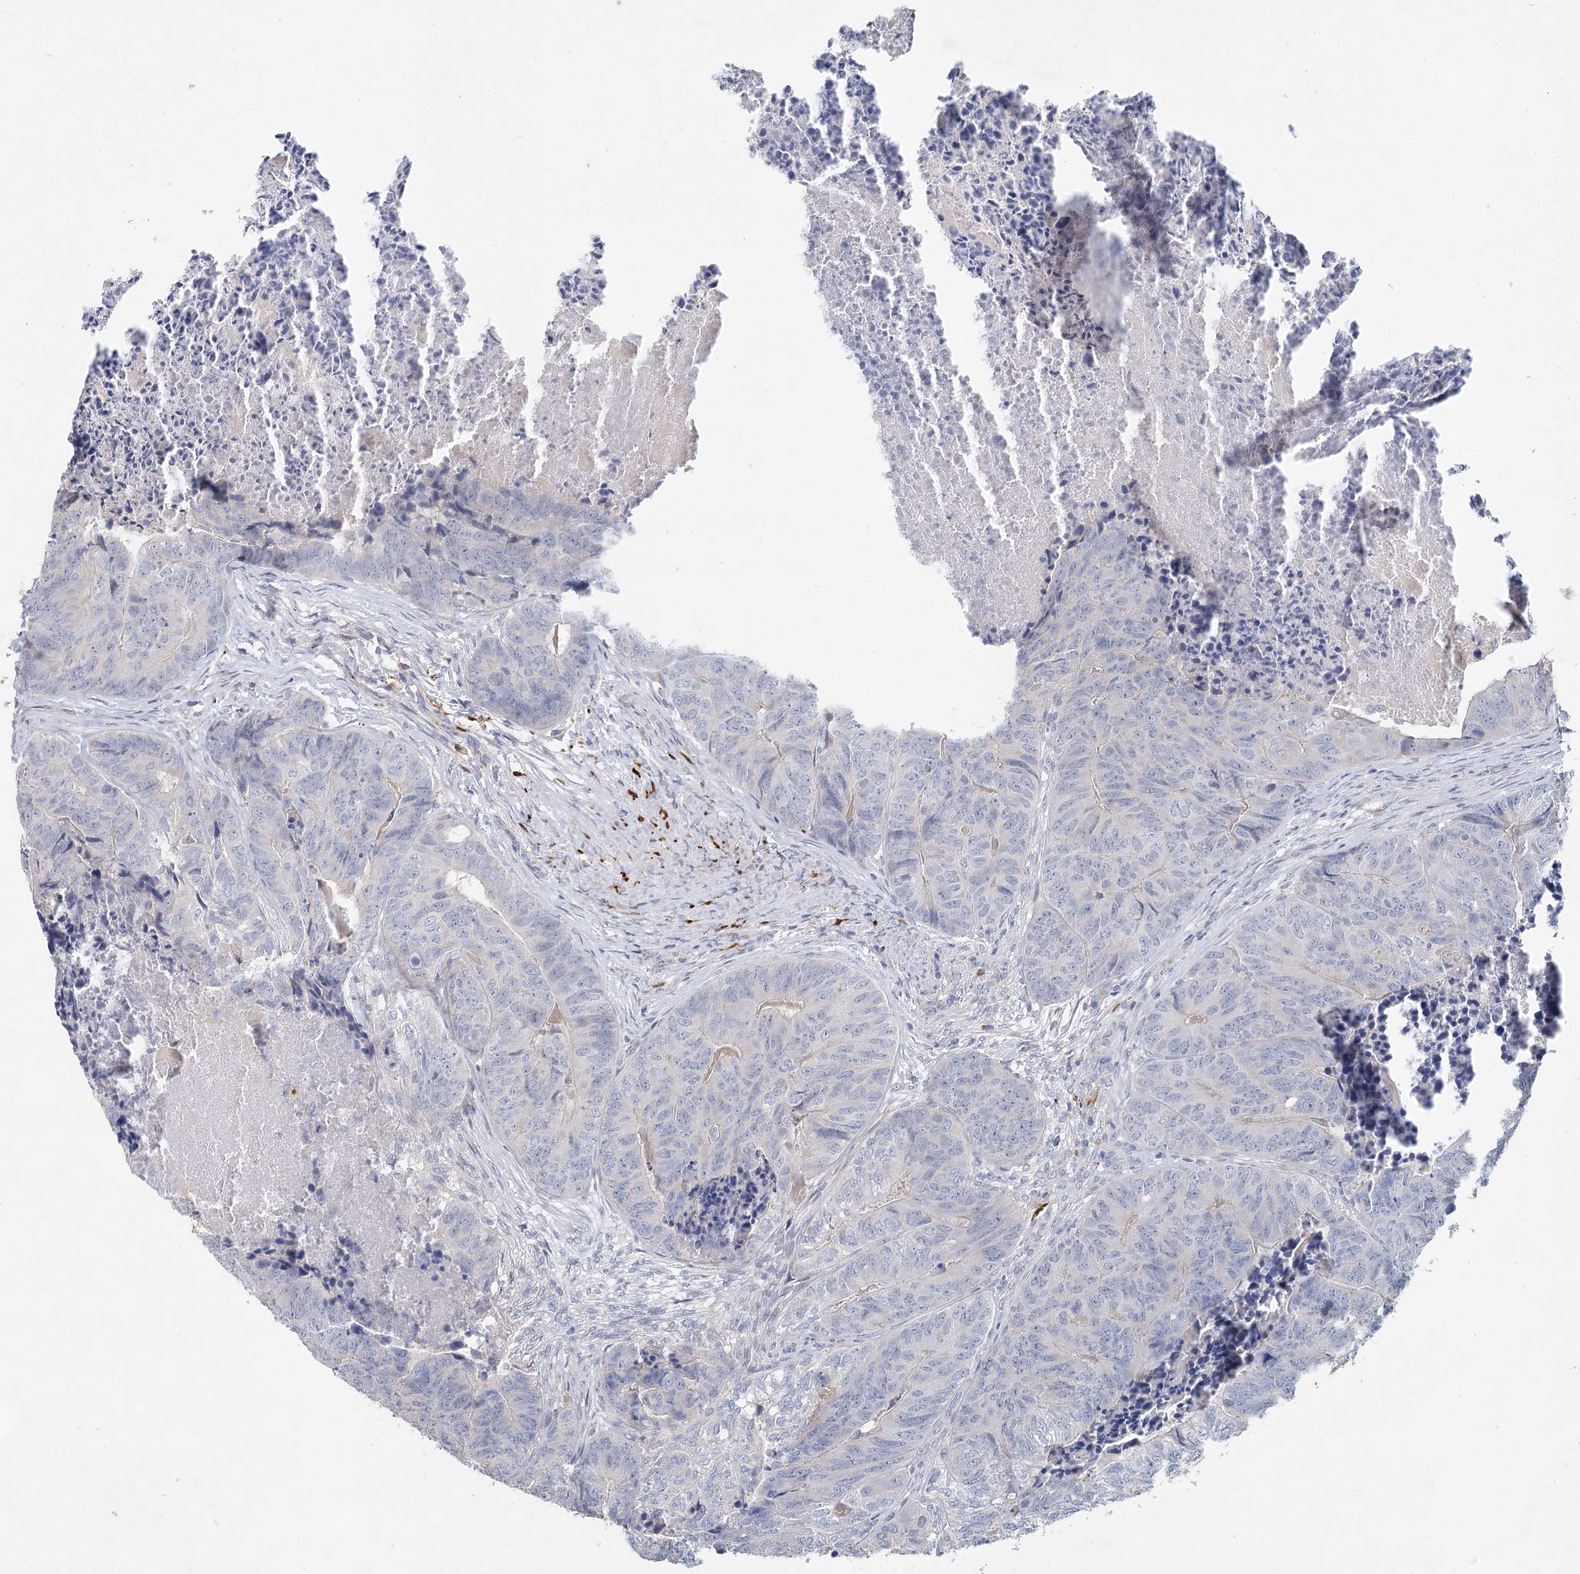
{"staining": {"intensity": "negative", "quantity": "none", "location": "none"}, "tissue": "colorectal cancer", "cell_type": "Tumor cells", "image_type": "cancer", "snomed": [{"axis": "morphology", "description": "Adenocarcinoma, NOS"}, {"axis": "topography", "description": "Colon"}], "caption": "A high-resolution photomicrograph shows immunohistochemistry staining of adenocarcinoma (colorectal), which shows no significant expression in tumor cells.", "gene": "SLC19A3", "patient": {"sex": "female", "age": 67}}